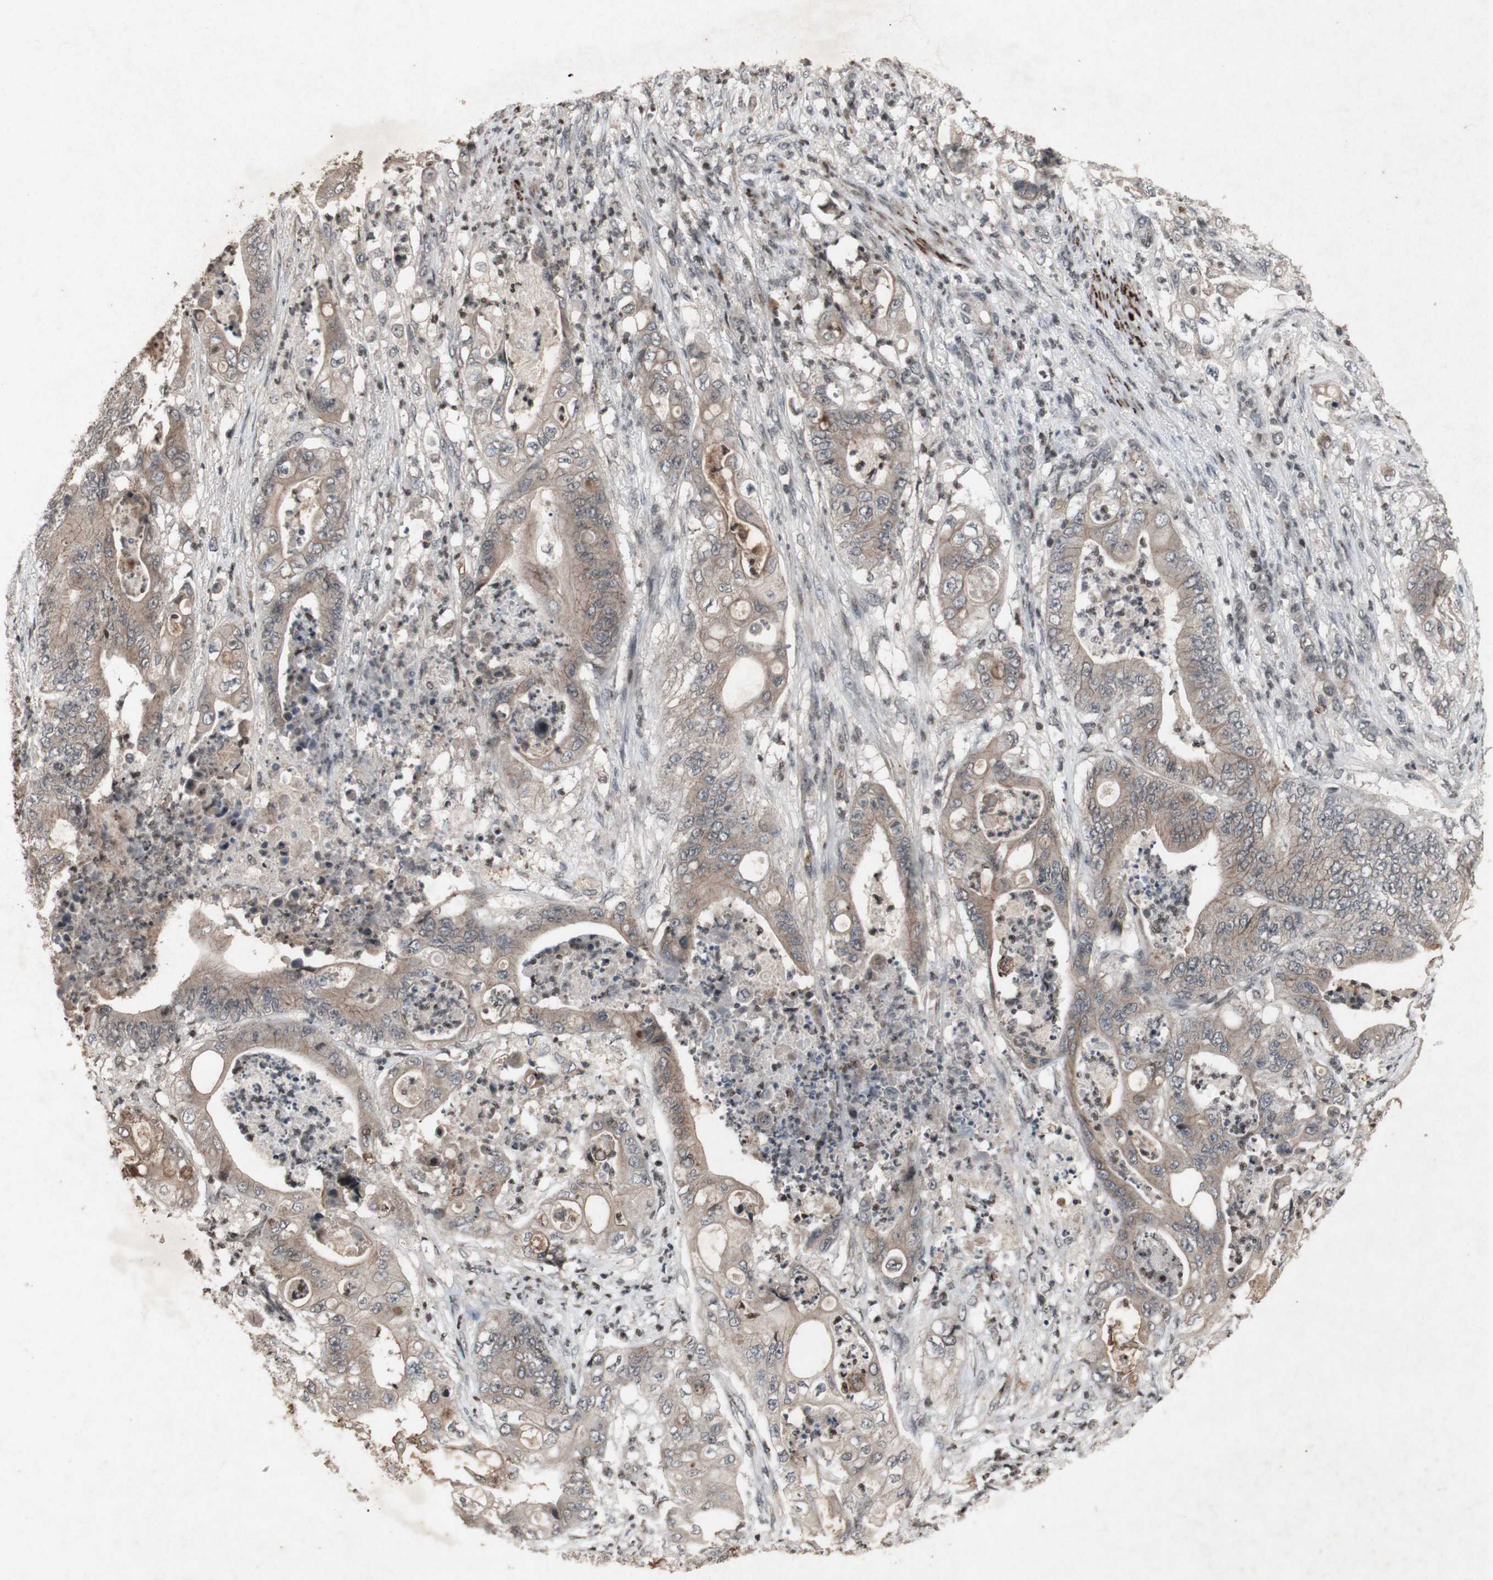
{"staining": {"intensity": "weak", "quantity": ">75%", "location": "cytoplasmic/membranous"}, "tissue": "stomach cancer", "cell_type": "Tumor cells", "image_type": "cancer", "snomed": [{"axis": "morphology", "description": "Adenocarcinoma, NOS"}, {"axis": "topography", "description": "Stomach"}], "caption": "DAB (3,3'-diaminobenzidine) immunohistochemical staining of human stomach cancer demonstrates weak cytoplasmic/membranous protein staining in approximately >75% of tumor cells.", "gene": "PLXNA1", "patient": {"sex": "female", "age": 73}}